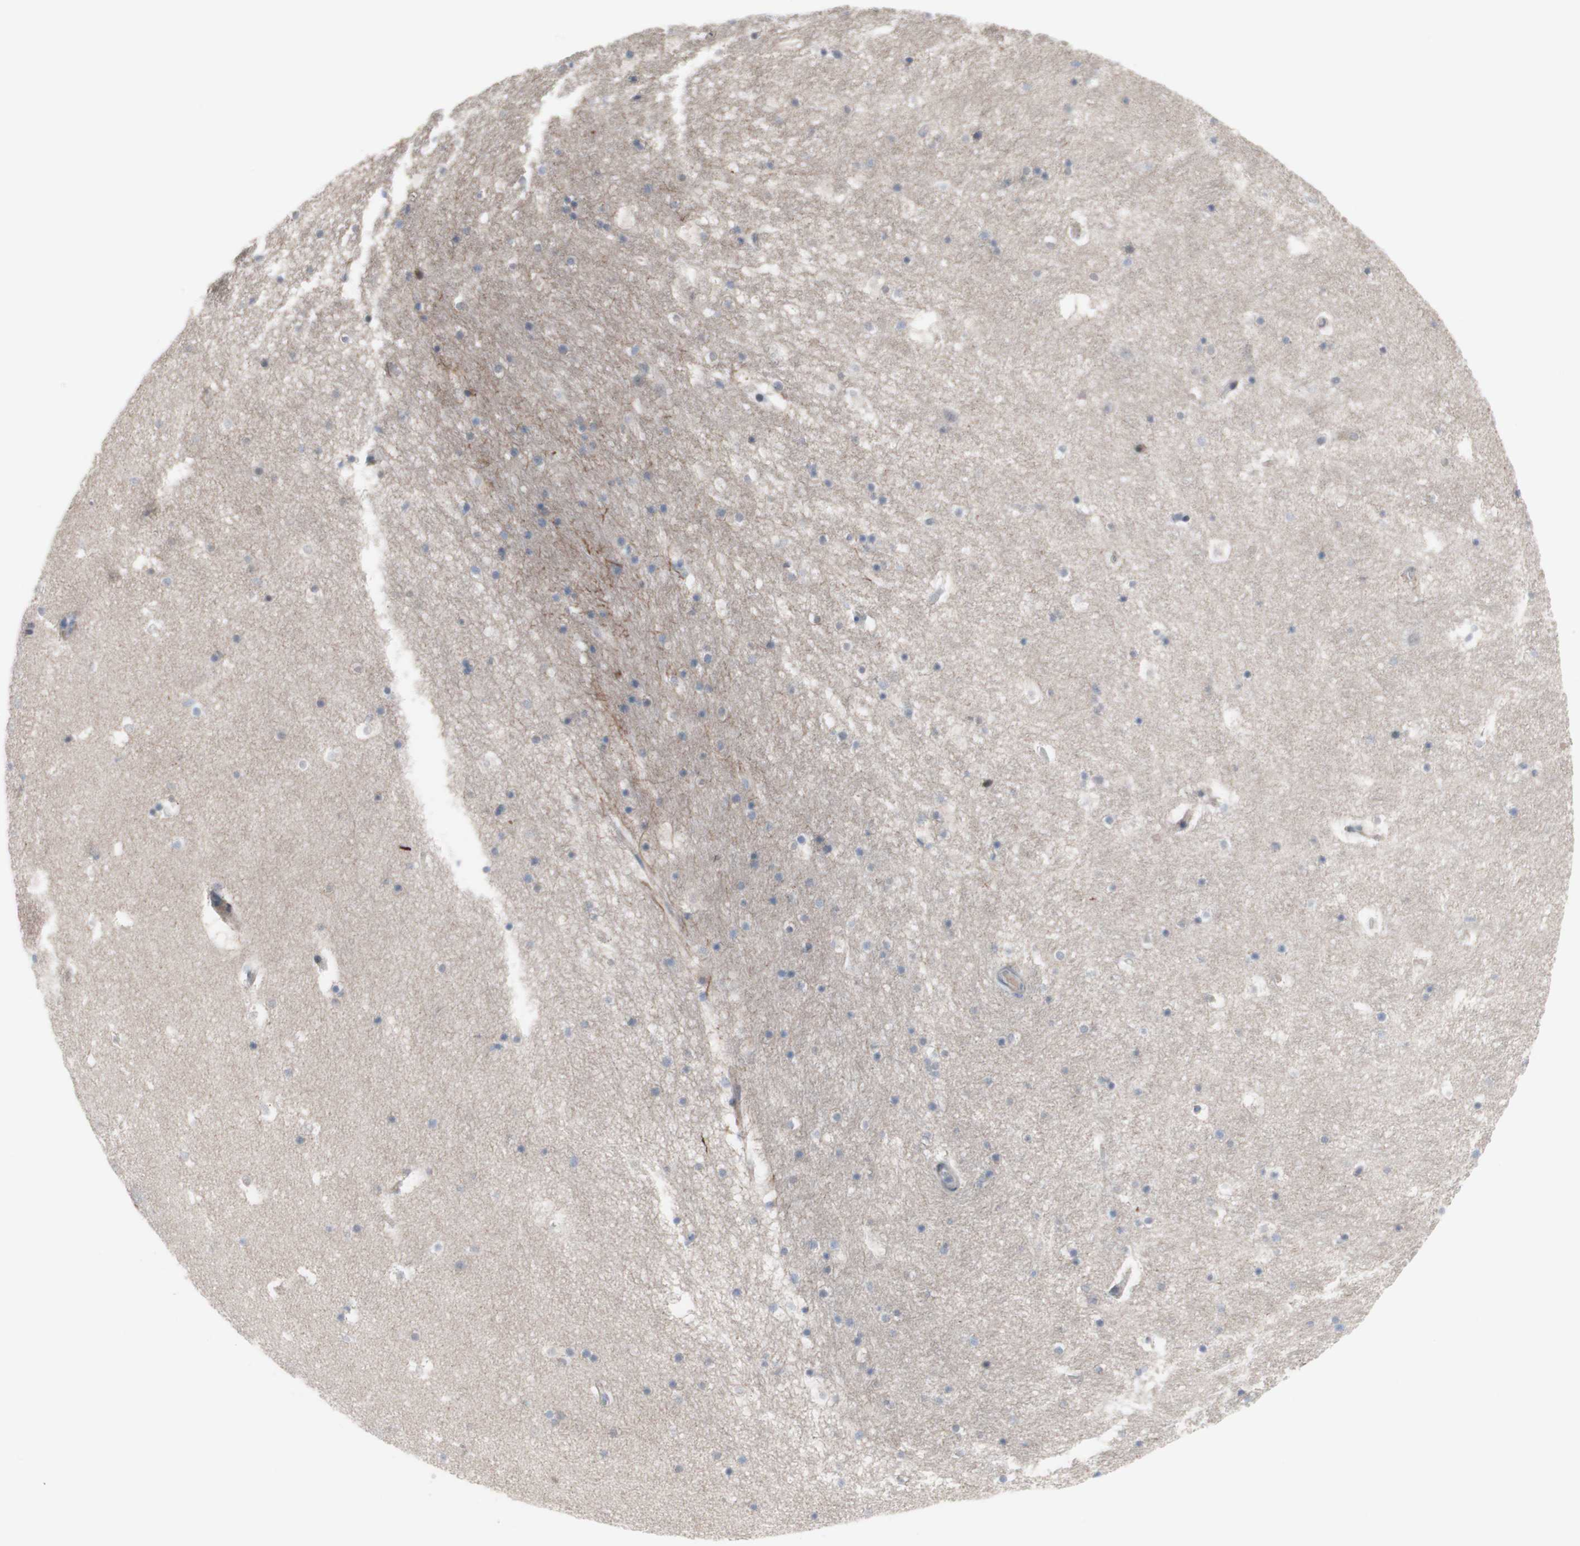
{"staining": {"intensity": "negative", "quantity": "none", "location": "none"}, "tissue": "hippocampus", "cell_type": "Glial cells", "image_type": "normal", "snomed": [{"axis": "morphology", "description": "Normal tissue, NOS"}, {"axis": "topography", "description": "Hippocampus"}], "caption": "Immunohistochemical staining of normal hippocampus reveals no significant expression in glial cells. (DAB immunohistochemistry (IHC), high magnification).", "gene": "PHTF2", "patient": {"sex": "male", "age": 45}}